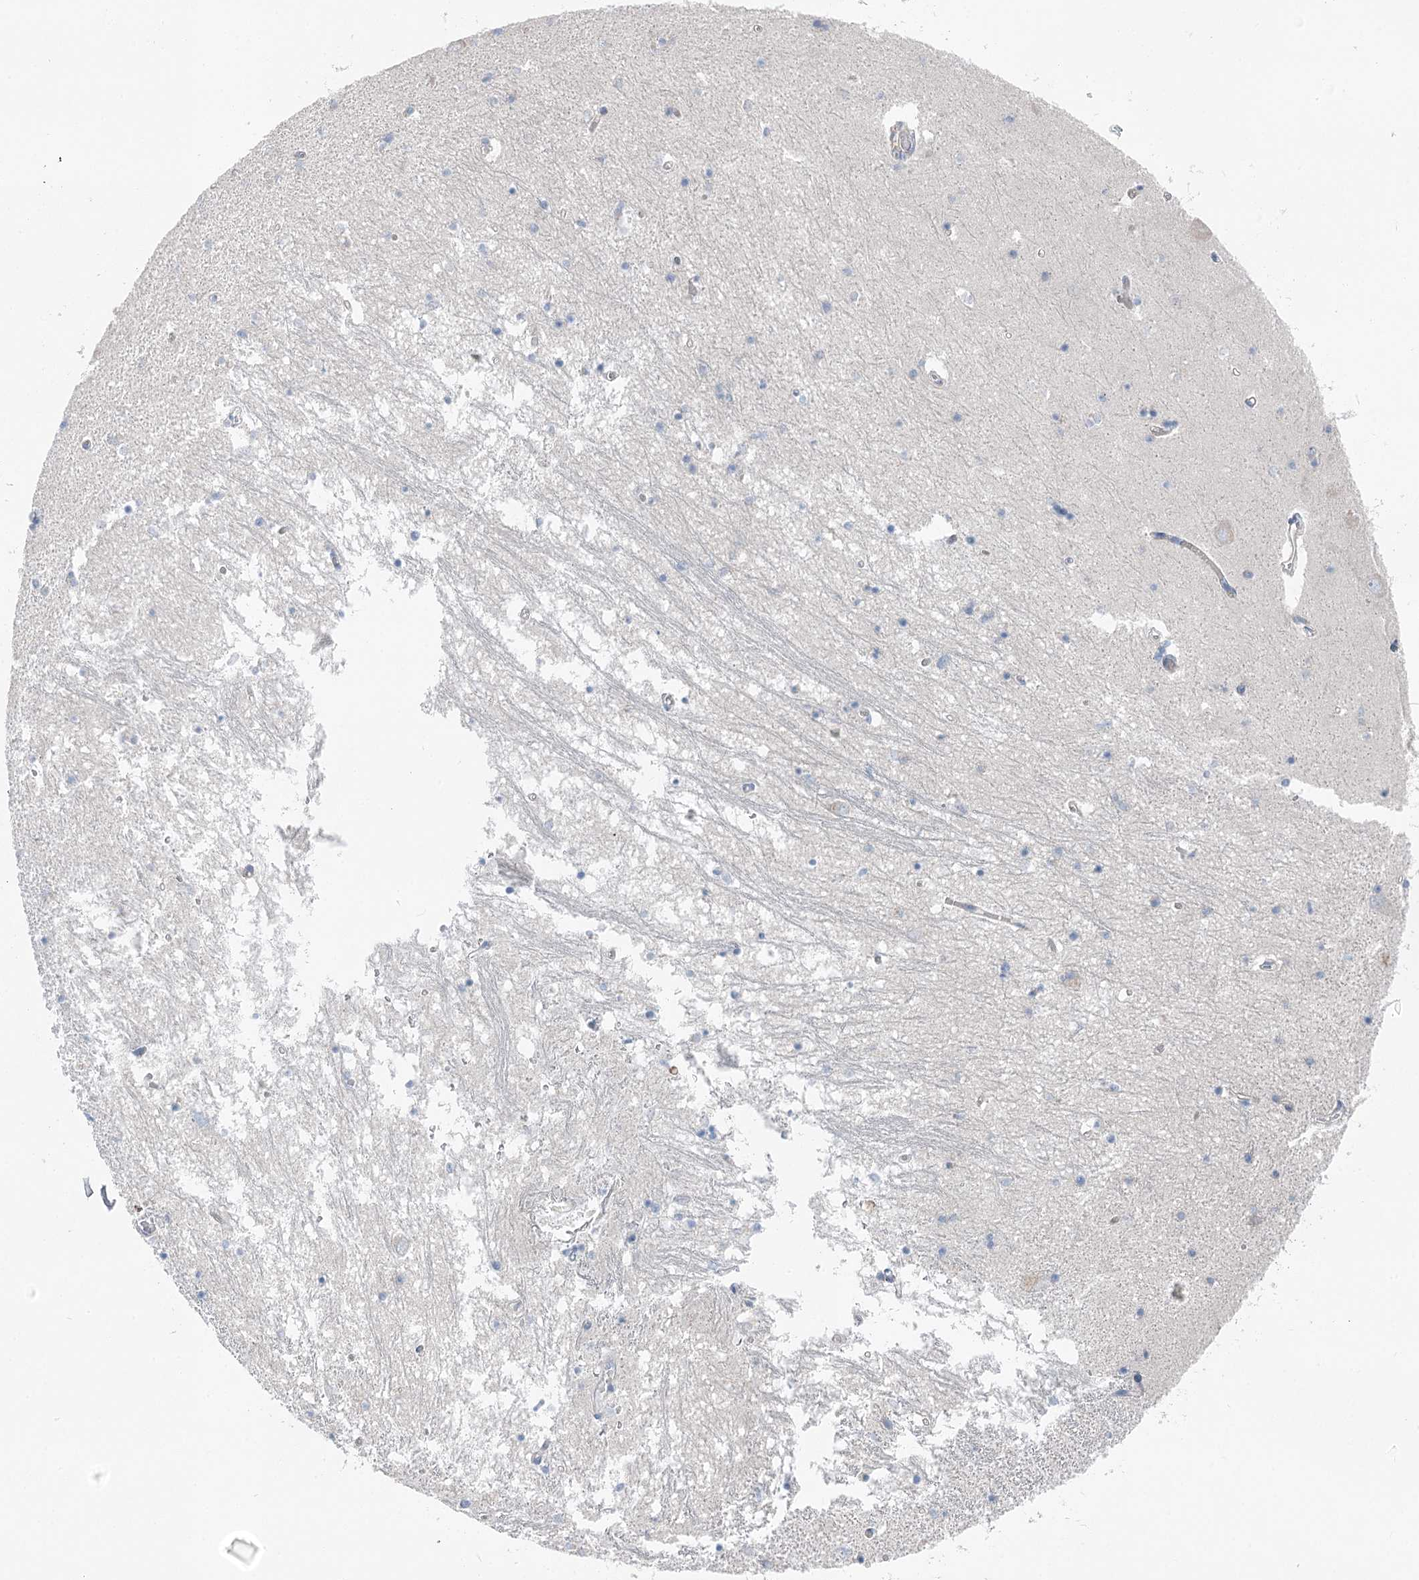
{"staining": {"intensity": "negative", "quantity": "none", "location": "none"}, "tissue": "hippocampus", "cell_type": "Glial cells", "image_type": "normal", "snomed": [{"axis": "morphology", "description": "Normal tissue, NOS"}, {"axis": "topography", "description": "Hippocampus"}], "caption": "High power microscopy photomicrograph of an immunohistochemistry (IHC) photomicrograph of normal hippocampus, revealing no significant positivity in glial cells.", "gene": "POGLUT1", "patient": {"sex": "male", "age": 70}}